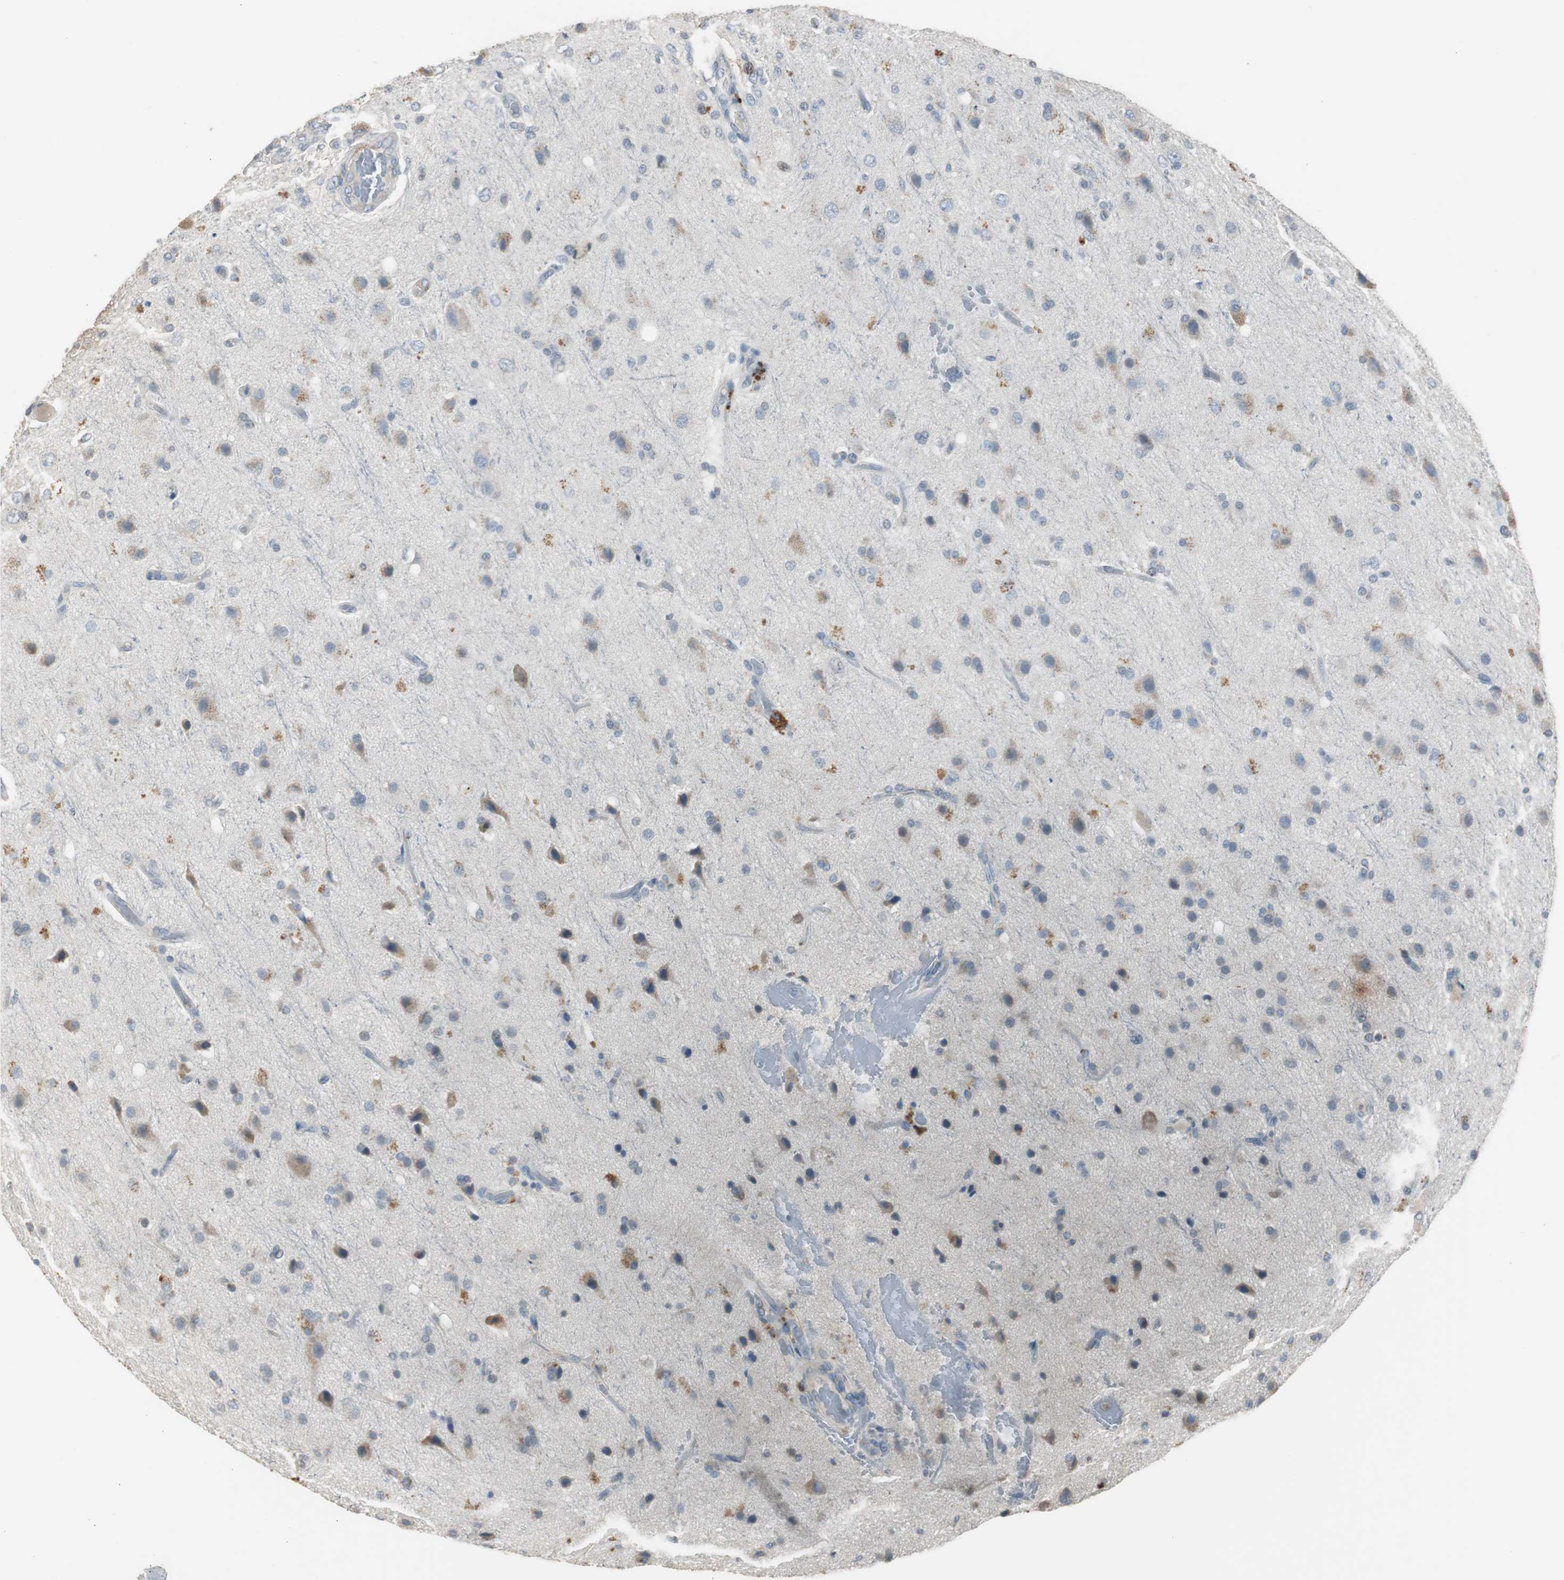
{"staining": {"intensity": "moderate", "quantity": "<25%", "location": "cytoplasmic/membranous"}, "tissue": "glioma", "cell_type": "Tumor cells", "image_type": "cancer", "snomed": [{"axis": "morphology", "description": "Normal tissue, NOS"}, {"axis": "morphology", "description": "Glioma, malignant, High grade"}, {"axis": "topography", "description": "Cerebral cortex"}], "caption": "The image exhibits staining of malignant glioma (high-grade), revealing moderate cytoplasmic/membranous protein staining (brown color) within tumor cells.", "gene": "TK1", "patient": {"sex": "male", "age": 77}}